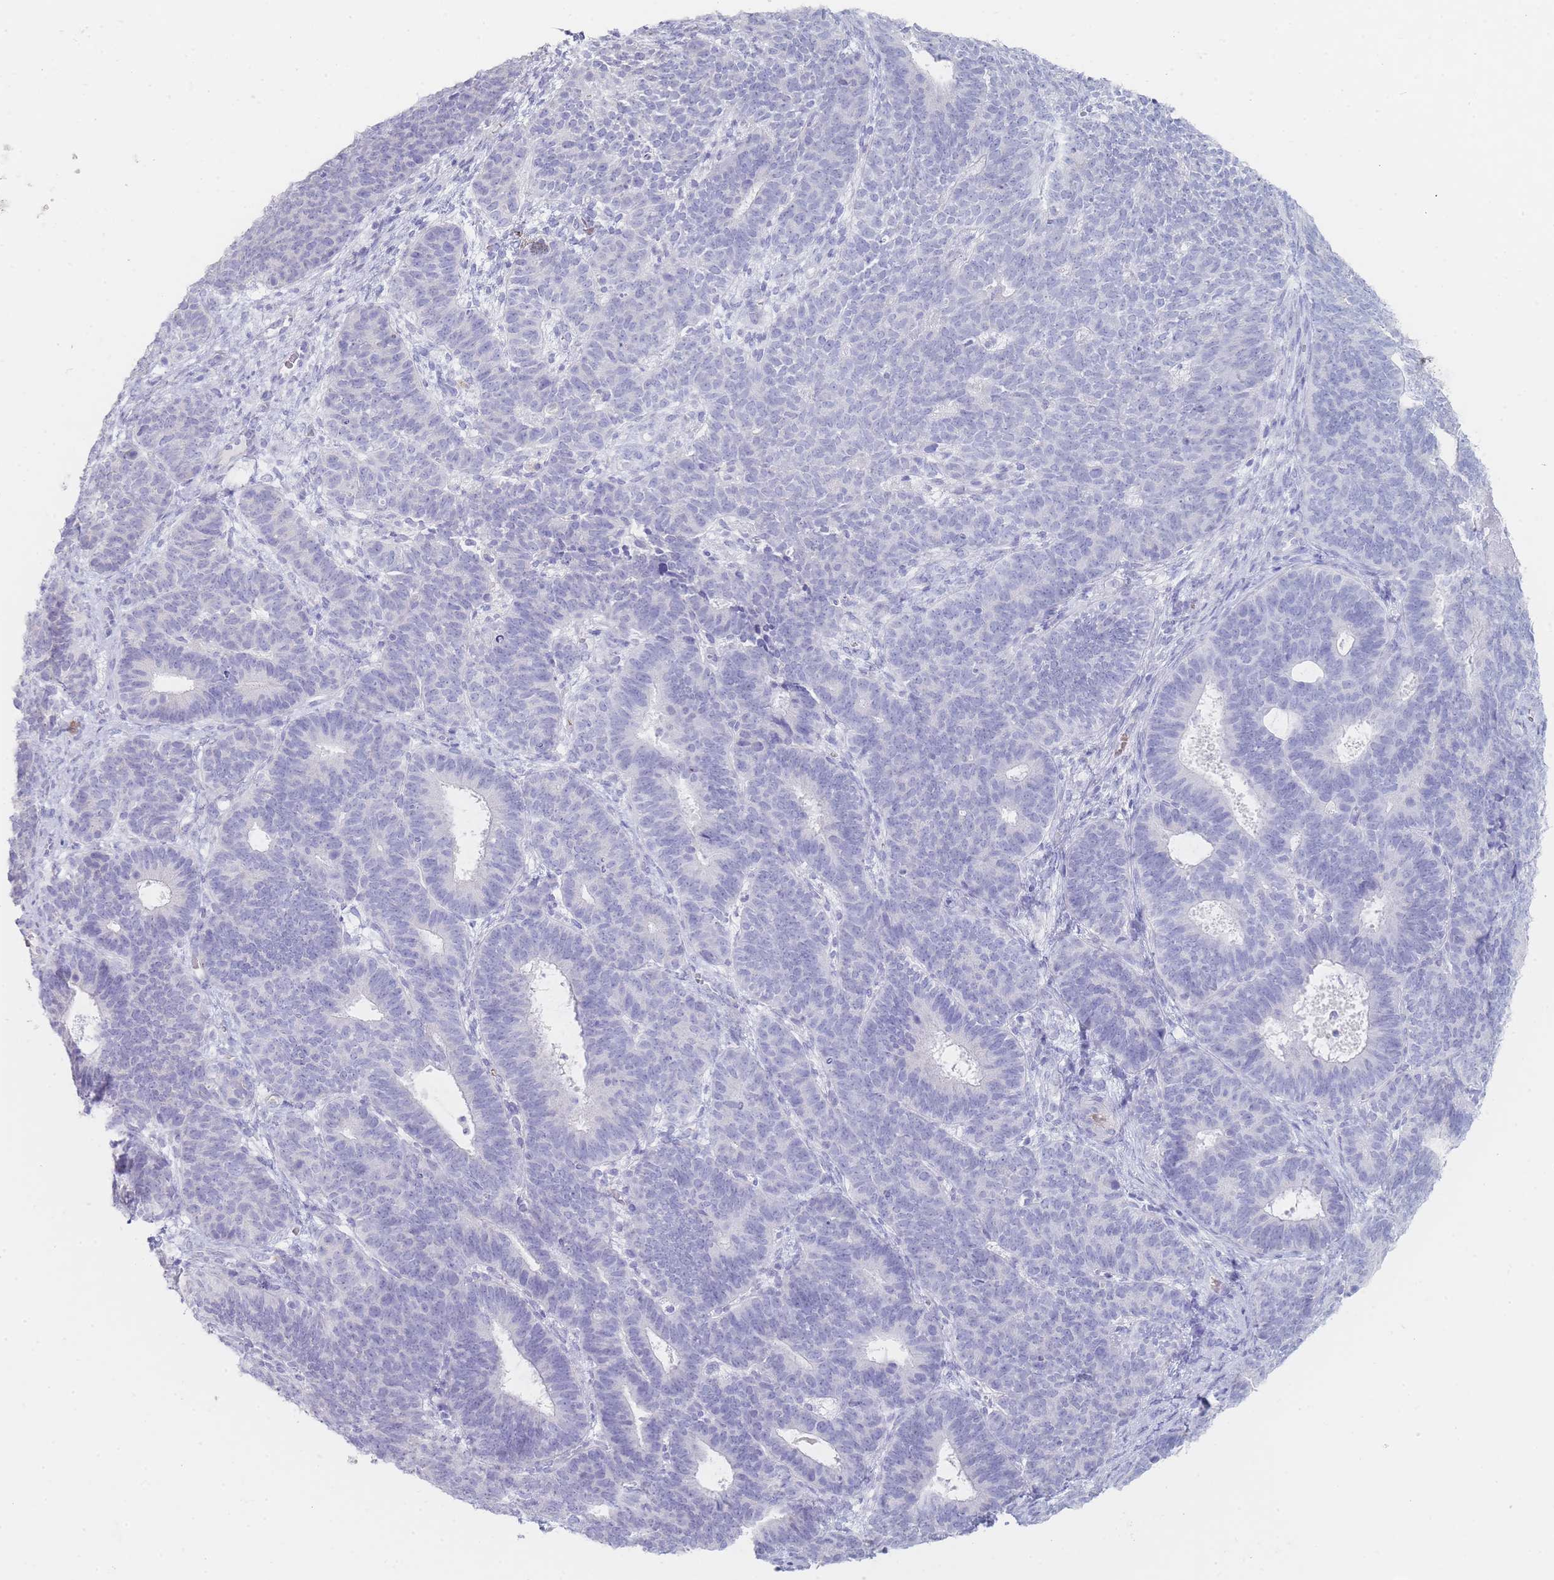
{"staining": {"intensity": "negative", "quantity": "none", "location": "none"}, "tissue": "endometrial cancer", "cell_type": "Tumor cells", "image_type": "cancer", "snomed": [{"axis": "morphology", "description": "Adenocarcinoma, NOS"}, {"axis": "topography", "description": "Endometrium"}], "caption": "Micrograph shows no protein expression in tumor cells of adenocarcinoma (endometrial) tissue.", "gene": "HBG2", "patient": {"sex": "female", "age": 70}}